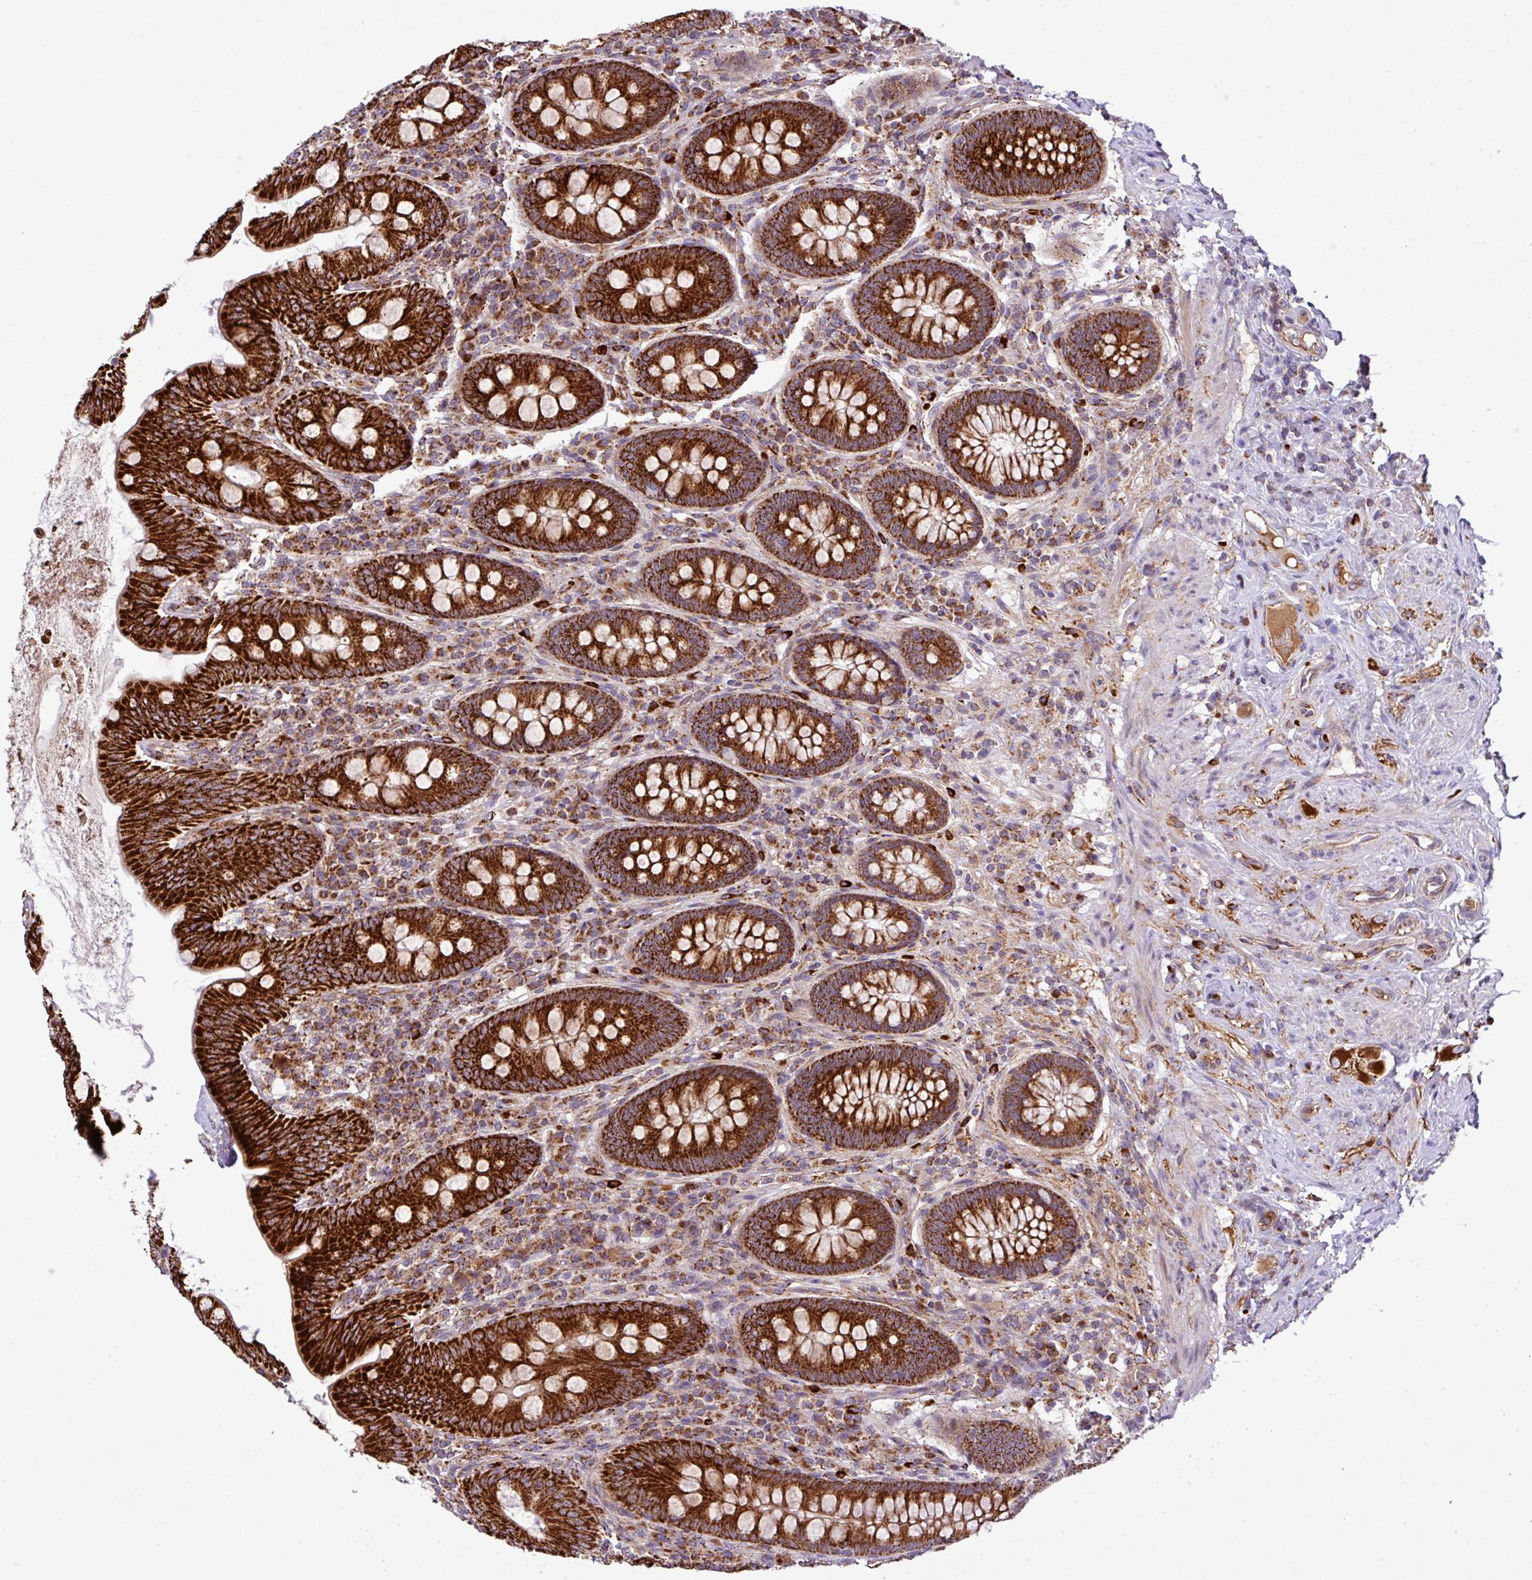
{"staining": {"intensity": "strong", "quantity": ">75%", "location": "cytoplasmic/membranous"}, "tissue": "appendix", "cell_type": "Glandular cells", "image_type": "normal", "snomed": [{"axis": "morphology", "description": "Normal tissue, NOS"}, {"axis": "topography", "description": "Appendix"}], "caption": "High-magnification brightfield microscopy of unremarkable appendix stained with DAB (3,3'-diaminobenzidine) (brown) and counterstained with hematoxylin (blue). glandular cells exhibit strong cytoplasmic/membranous positivity is appreciated in approximately>75% of cells. The protein of interest is shown in brown color, while the nuclei are stained blue.", "gene": "ZNF569", "patient": {"sex": "male", "age": 71}}